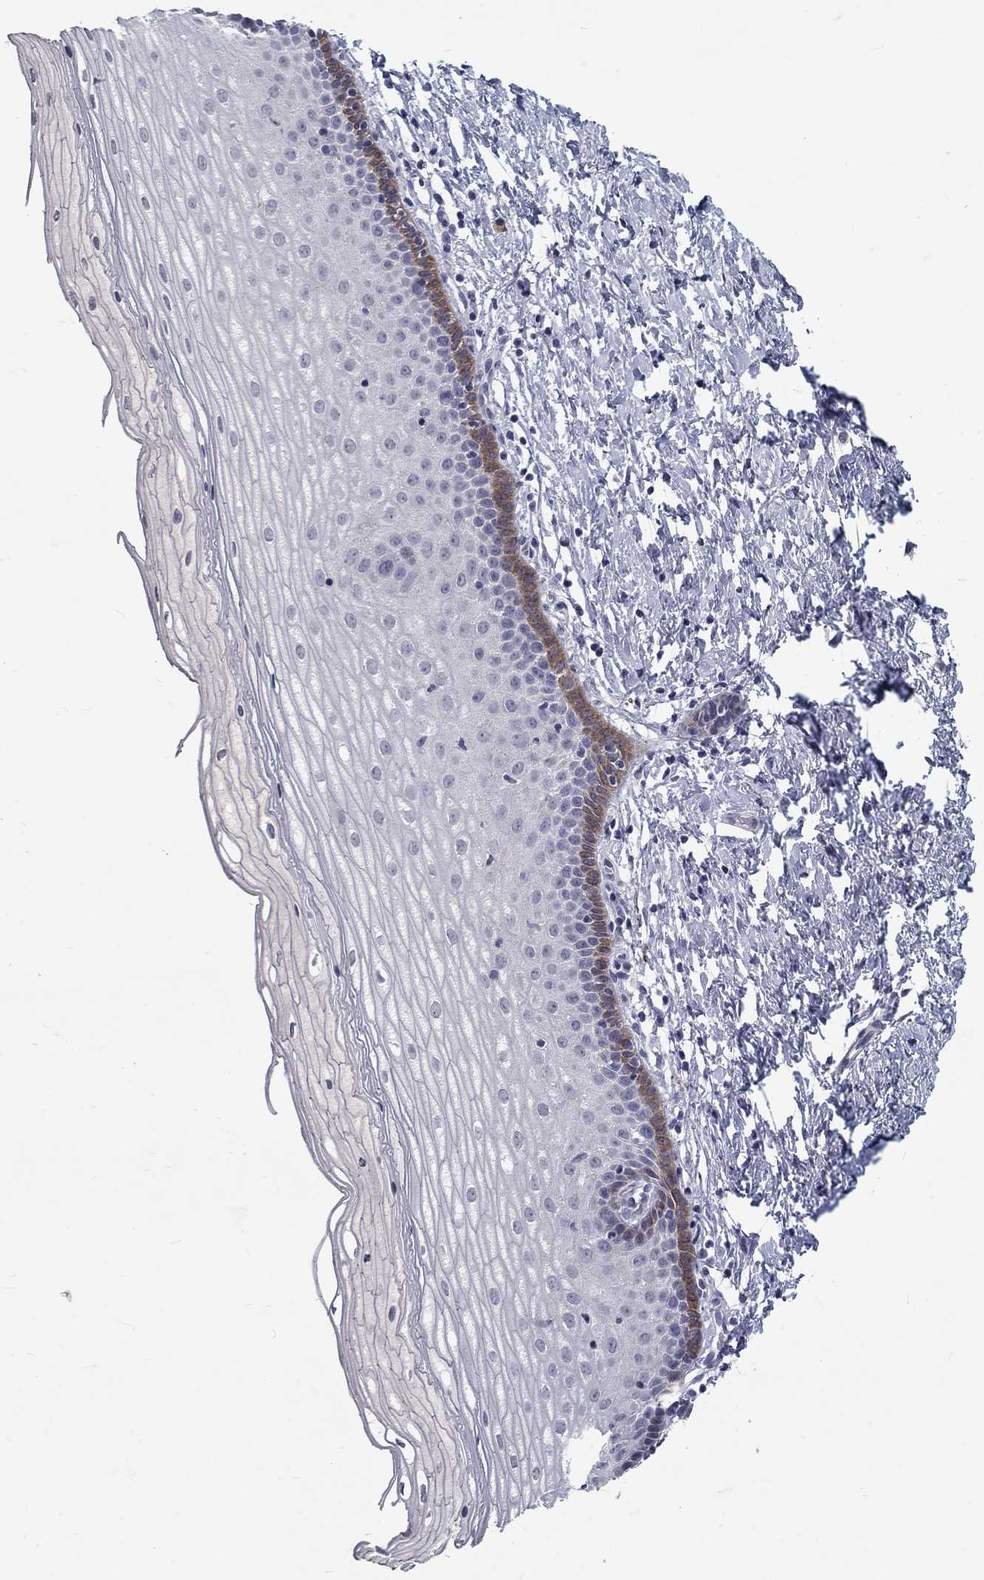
{"staining": {"intensity": "weak", "quantity": "<25%", "location": "cytoplasmic/membranous"}, "tissue": "cervix", "cell_type": "Squamous epithelial cells", "image_type": "normal", "snomed": [{"axis": "morphology", "description": "Normal tissue, NOS"}, {"axis": "topography", "description": "Cervix"}], "caption": "A micrograph of cervix stained for a protein exhibits no brown staining in squamous epithelial cells.", "gene": "NOS1", "patient": {"sex": "female", "age": 37}}